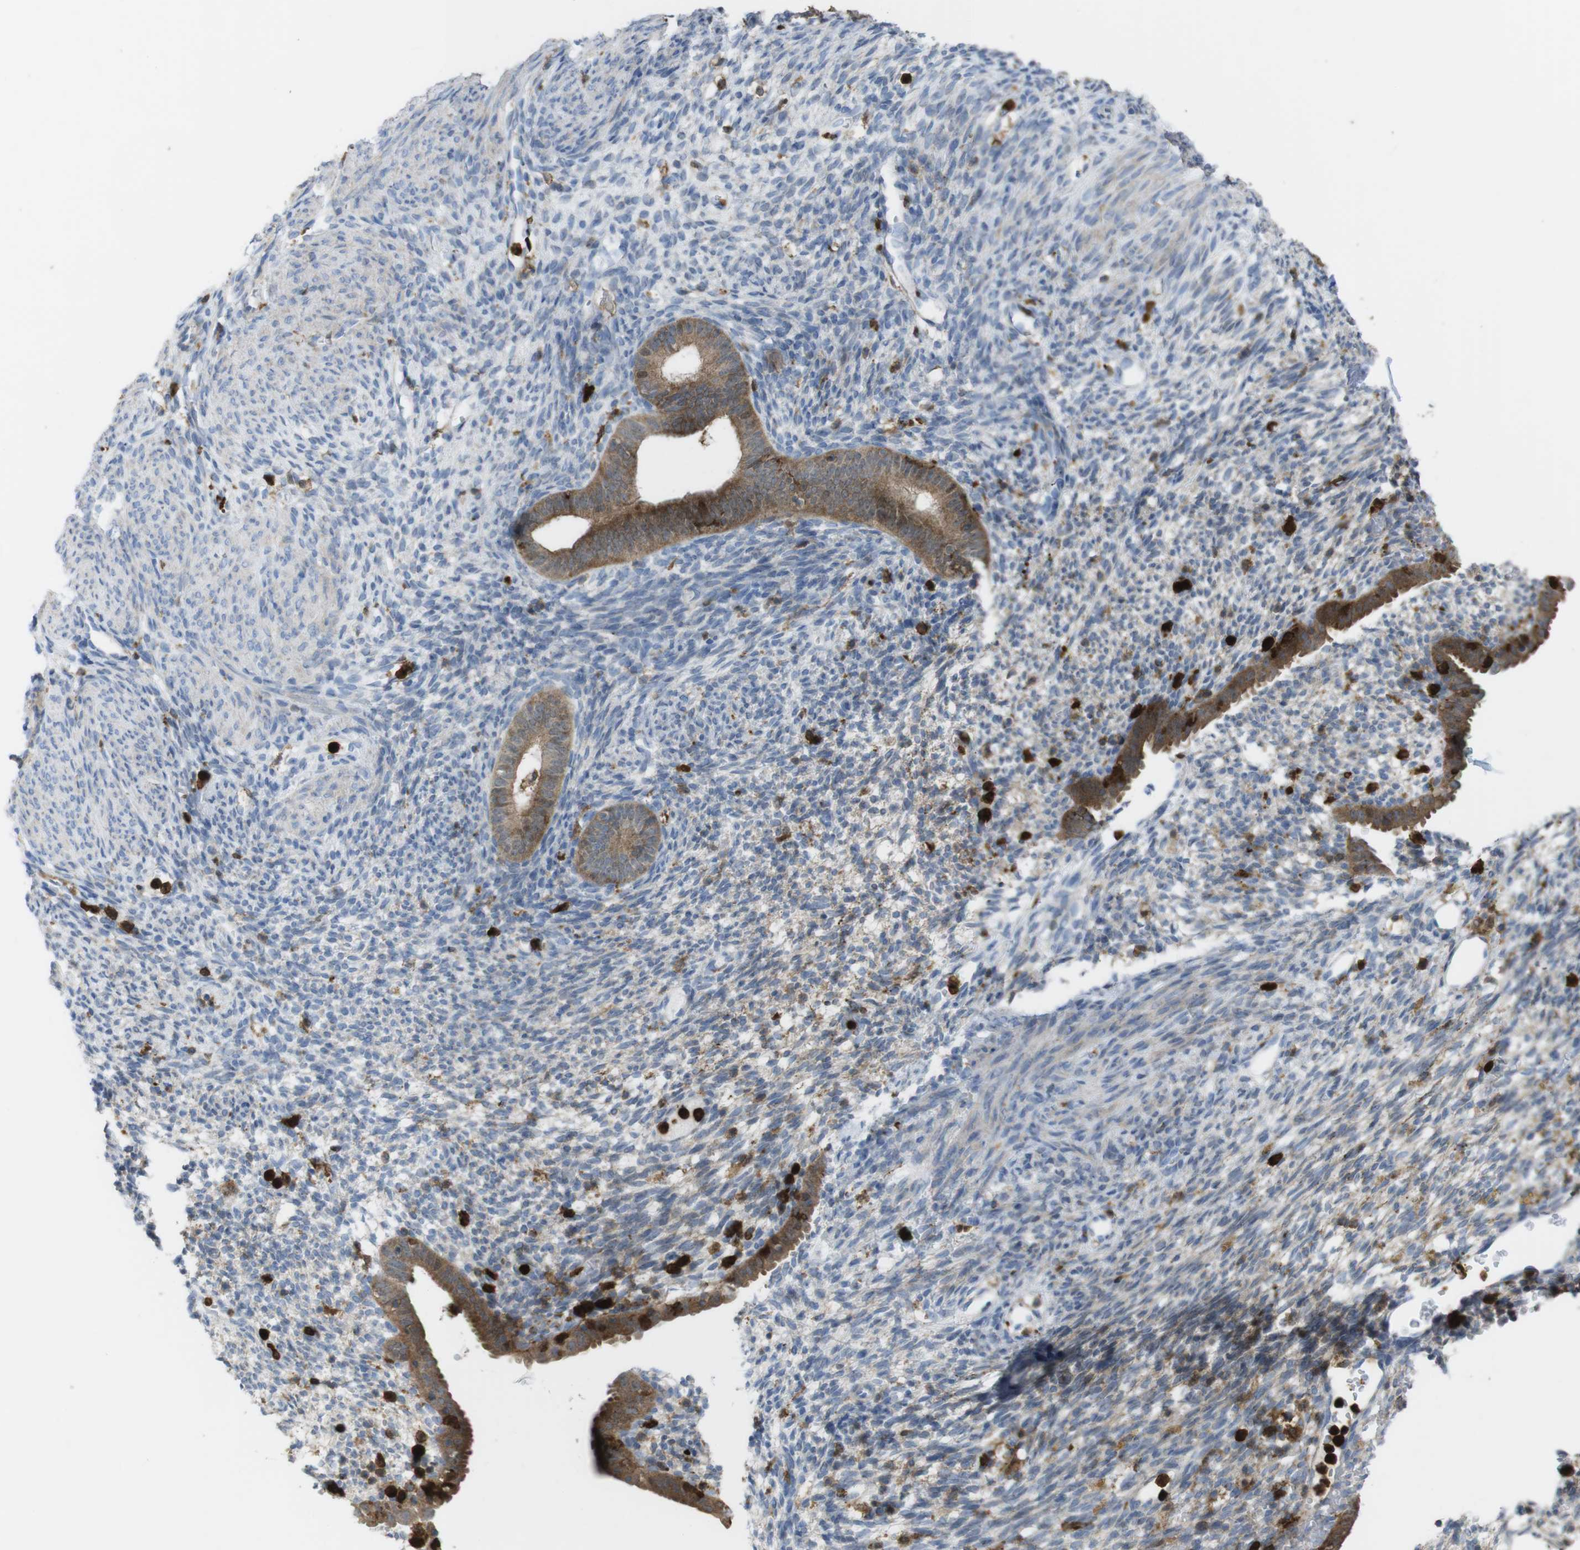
{"staining": {"intensity": "weak", "quantity": "<25%", "location": "cytoplasmic/membranous"}, "tissue": "endometrium", "cell_type": "Cells in endometrial stroma", "image_type": "normal", "snomed": [{"axis": "morphology", "description": "Normal tissue, NOS"}, {"axis": "morphology", "description": "Atrophy, NOS"}, {"axis": "topography", "description": "Uterus"}, {"axis": "topography", "description": "Endometrium"}], "caption": "This is an IHC image of benign endometrium. There is no staining in cells in endometrial stroma.", "gene": "PRKCD", "patient": {"sex": "female", "age": 68}}